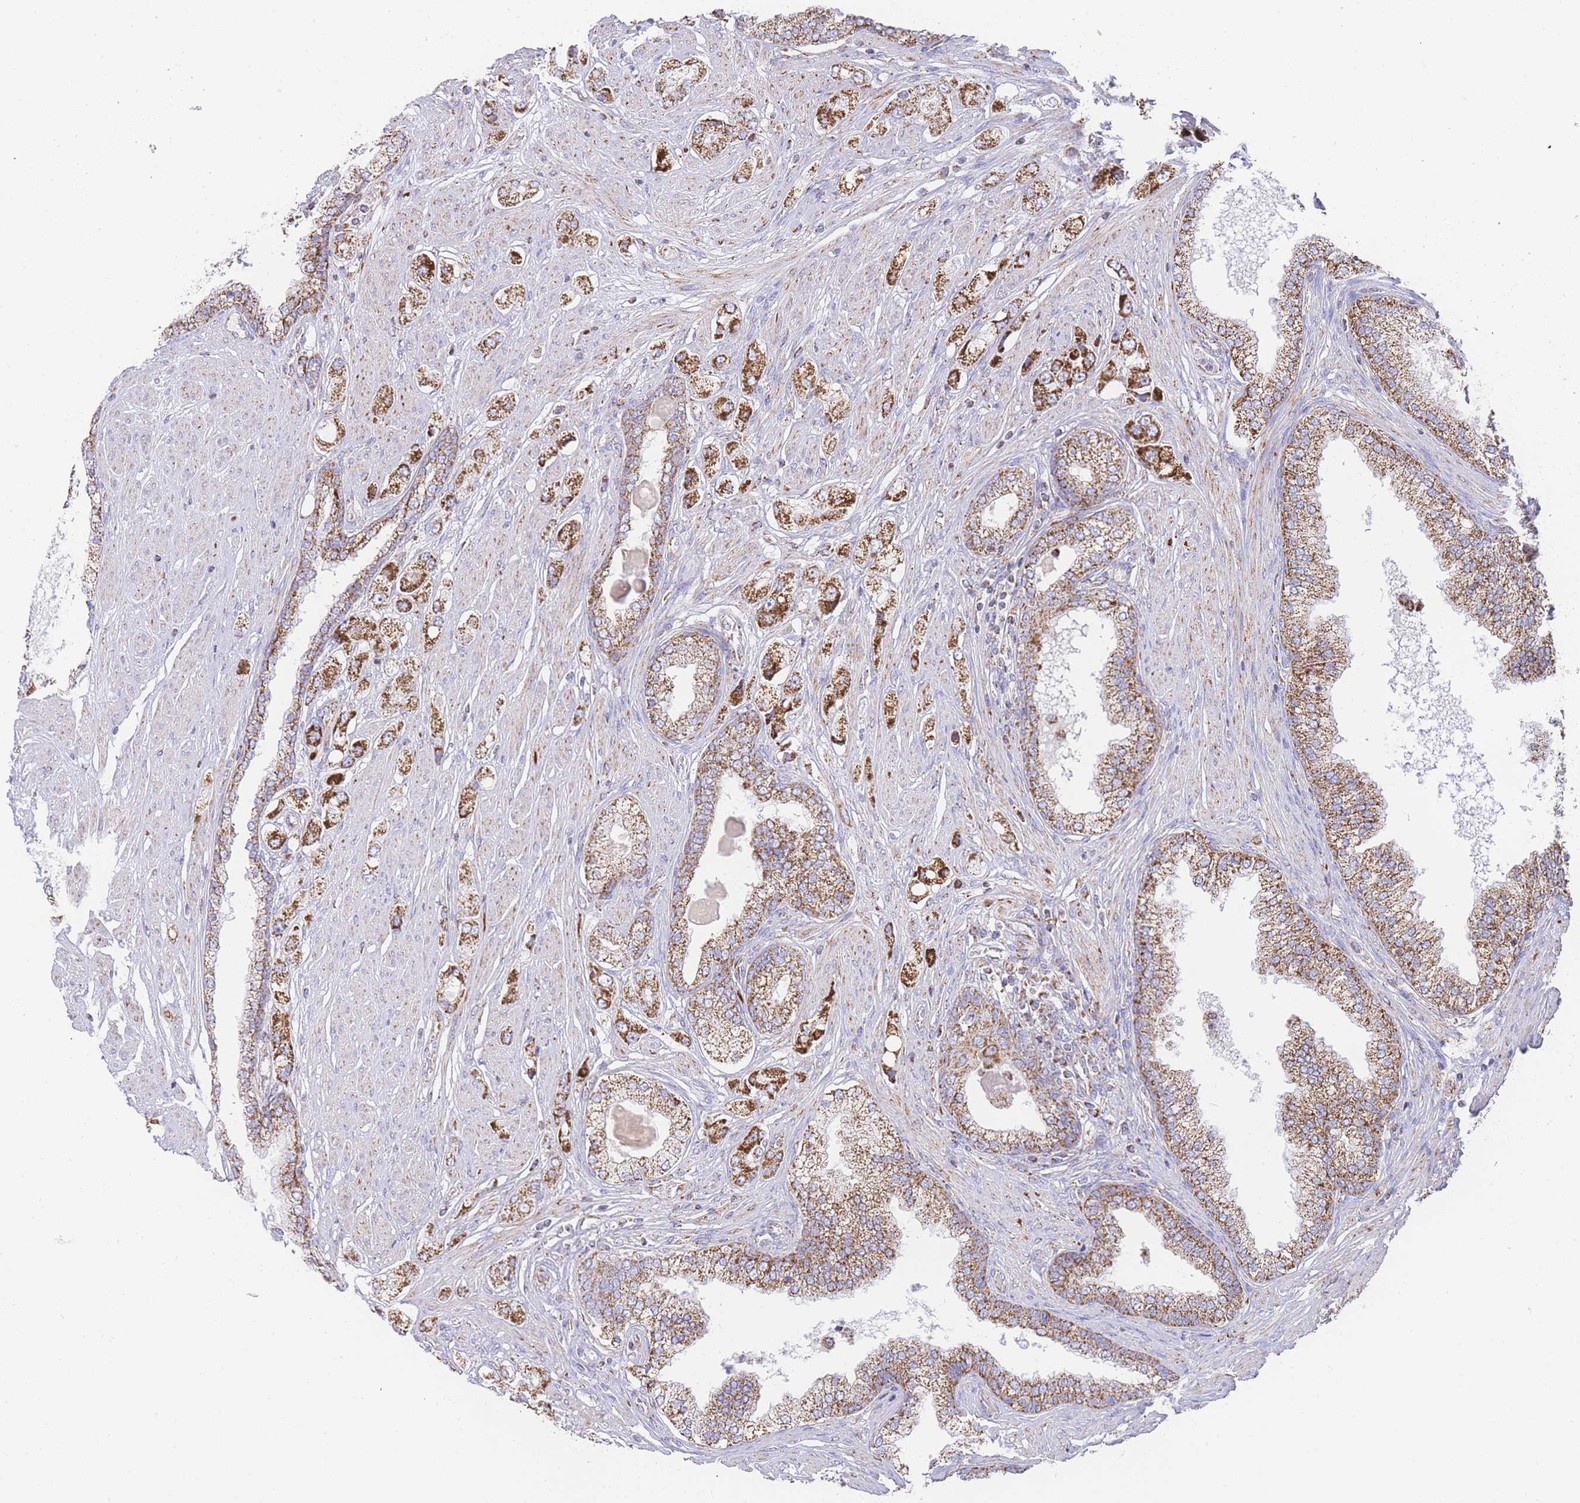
{"staining": {"intensity": "moderate", "quantity": ">75%", "location": "cytoplasmic/membranous"}, "tissue": "prostate cancer", "cell_type": "Tumor cells", "image_type": "cancer", "snomed": [{"axis": "morphology", "description": "Adenocarcinoma, High grade"}, {"axis": "topography", "description": "Prostate"}], "caption": "Prostate cancer (adenocarcinoma (high-grade)) stained with DAB (3,3'-diaminobenzidine) immunohistochemistry exhibits medium levels of moderate cytoplasmic/membranous positivity in about >75% of tumor cells.", "gene": "GSTM1", "patient": {"sex": "male", "age": 68}}